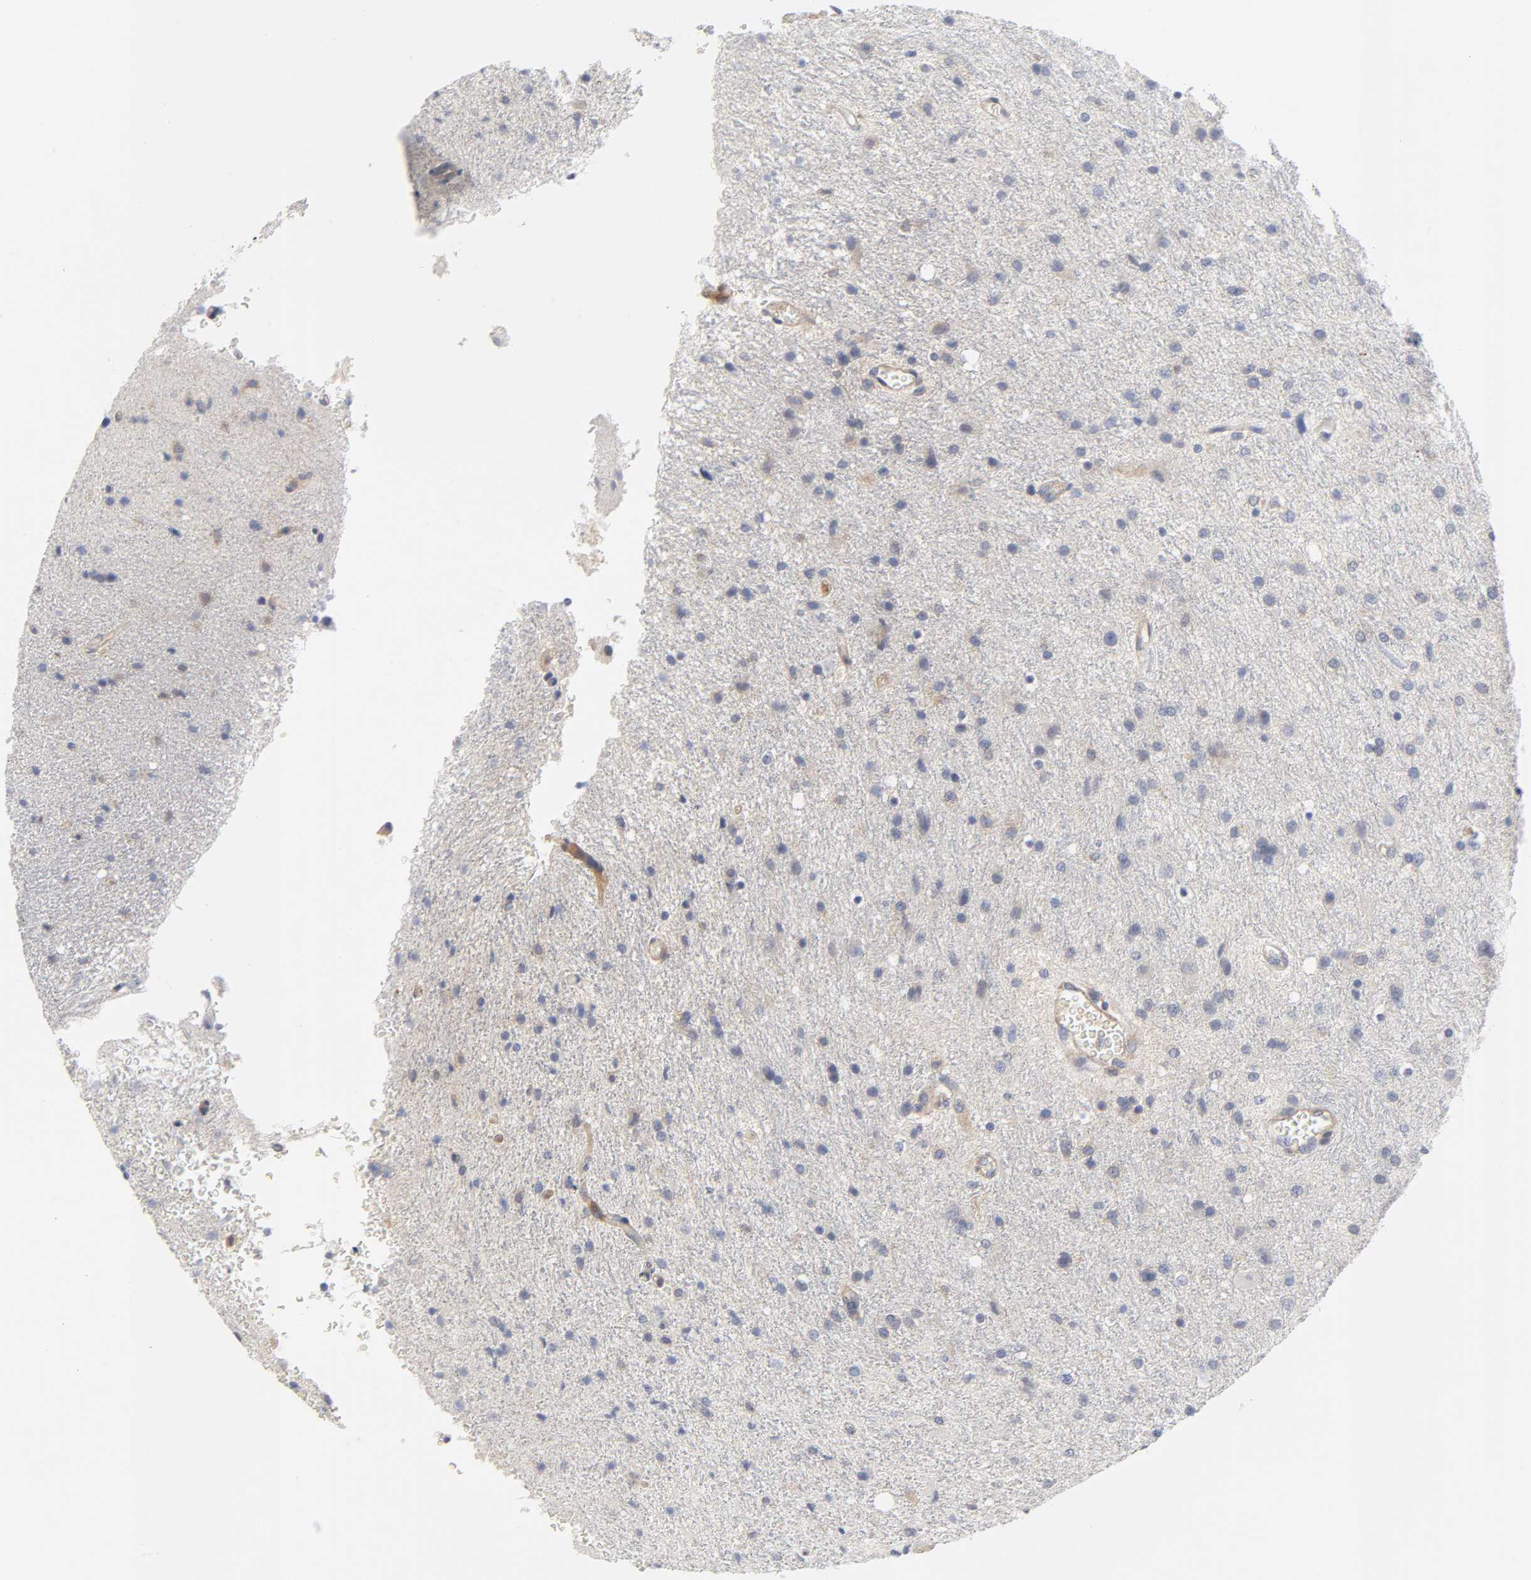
{"staining": {"intensity": "negative", "quantity": "none", "location": "none"}, "tissue": "glioma", "cell_type": "Tumor cells", "image_type": "cancer", "snomed": [{"axis": "morphology", "description": "Normal tissue, NOS"}, {"axis": "morphology", "description": "Glioma, malignant, High grade"}, {"axis": "topography", "description": "Cerebral cortex"}], "caption": "Glioma stained for a protein using immunohistochemistry (IHC) demonstrates no staining tumor cells.", "gene": "ROCK1", "patient": {"sex": "male", "age": 56}}